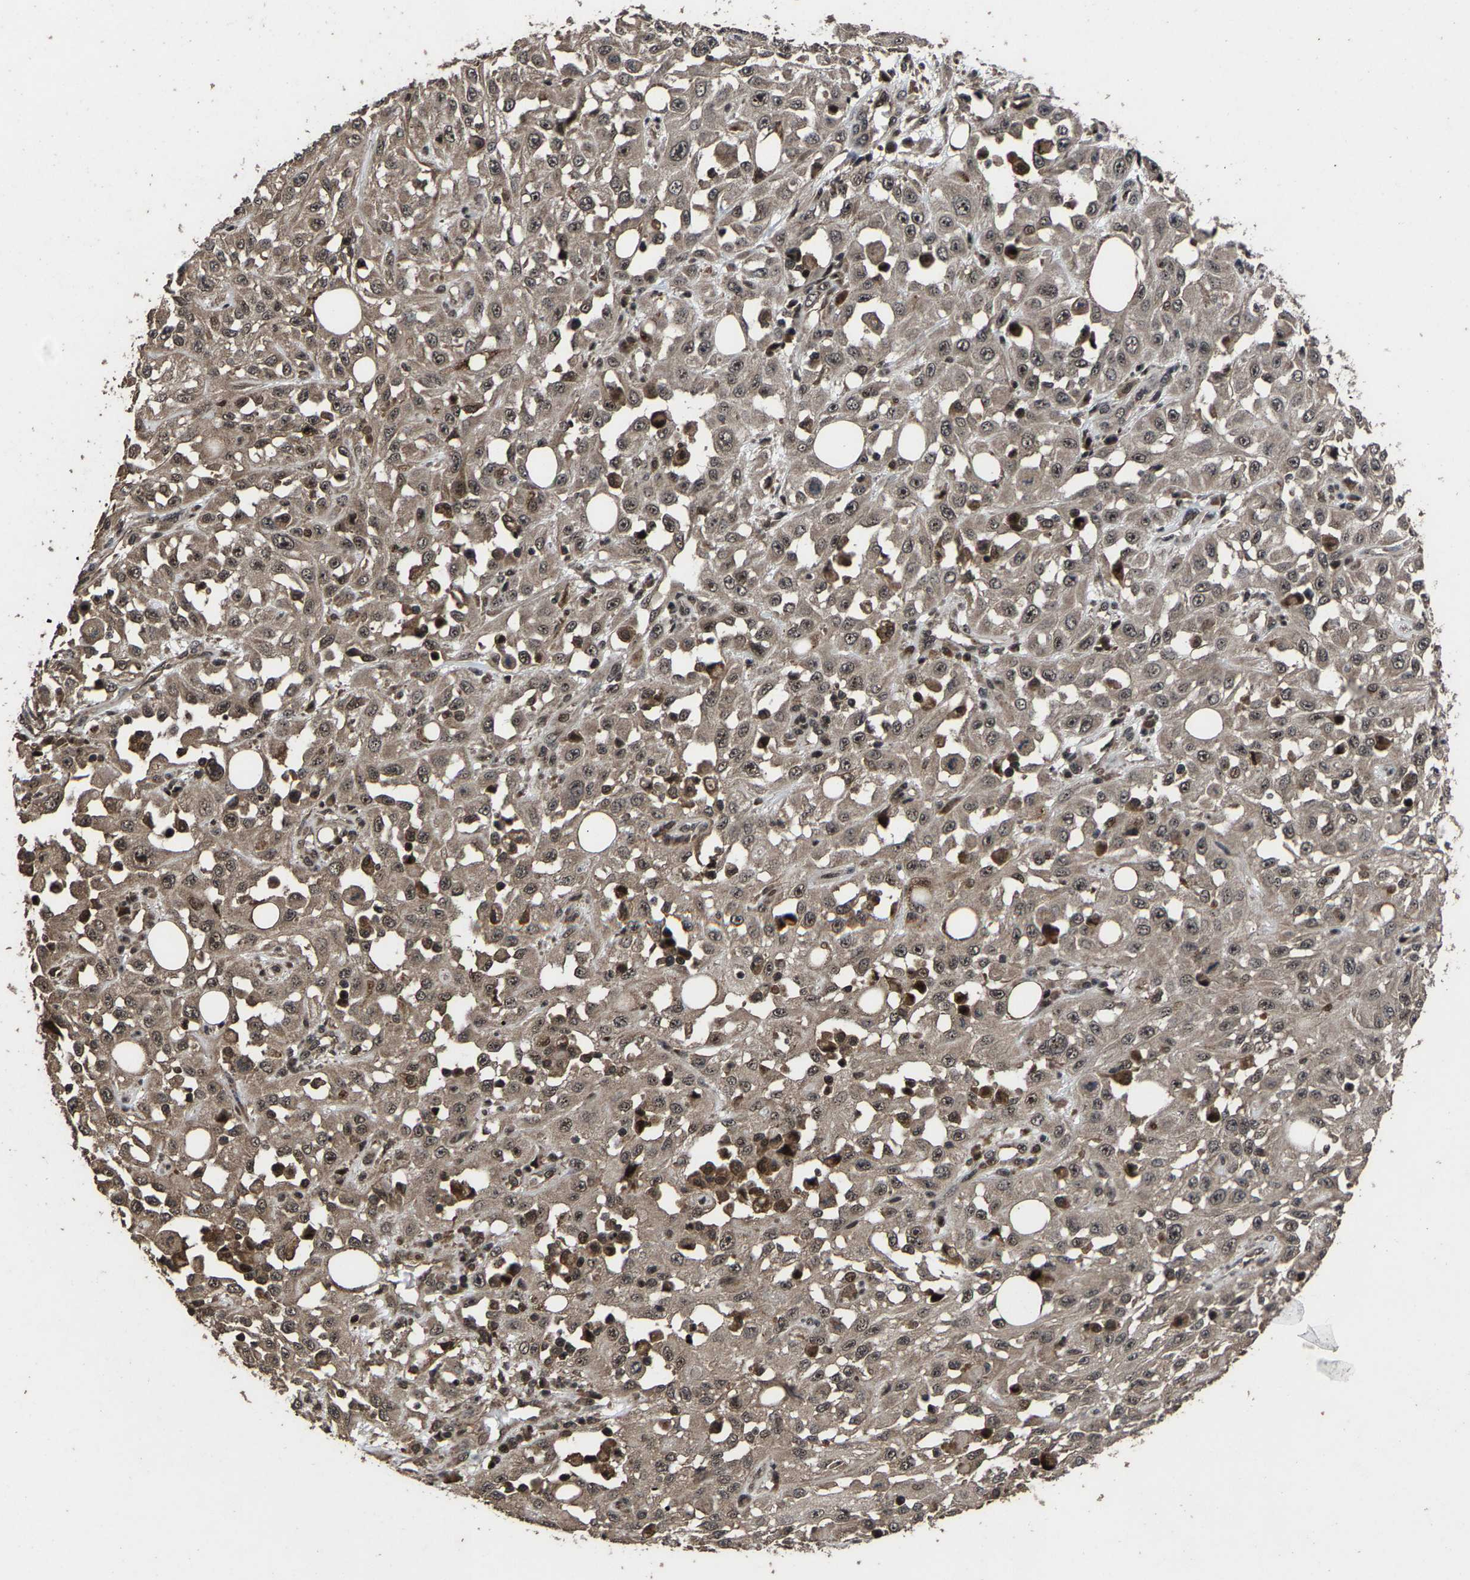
{"staining": {"intensity": "weak", "quantity": "25%-75%", "location": "cytoplasmic/membranous,nuclear"}, "tissue": "skin cancer", "cell_type": "Tumor cells", "image_type": "cancer", "snomed": [{"axis": "morphology", "description": "Squamous cell carcinoma, NOS"}, {"axis": "morphology", "description": "Squamous cell carcinoma, metastatic, NOS"}, {"axis": "topography", "description": "Skin"}, {"axis": "topography", "description": "Lymph node"}], "caption": "Immunohistochemistry of metastatic squamous cell carcinoma (skin) shows low levels of weak cytoplasmic/membranous and nuclear expression in approximately 25%-75% of tumor cells. The protein is shown in brown color, while the nuclei are stained blue.", "gene": "HAUS6", "patient": {"sex": "male", "age": 75}}